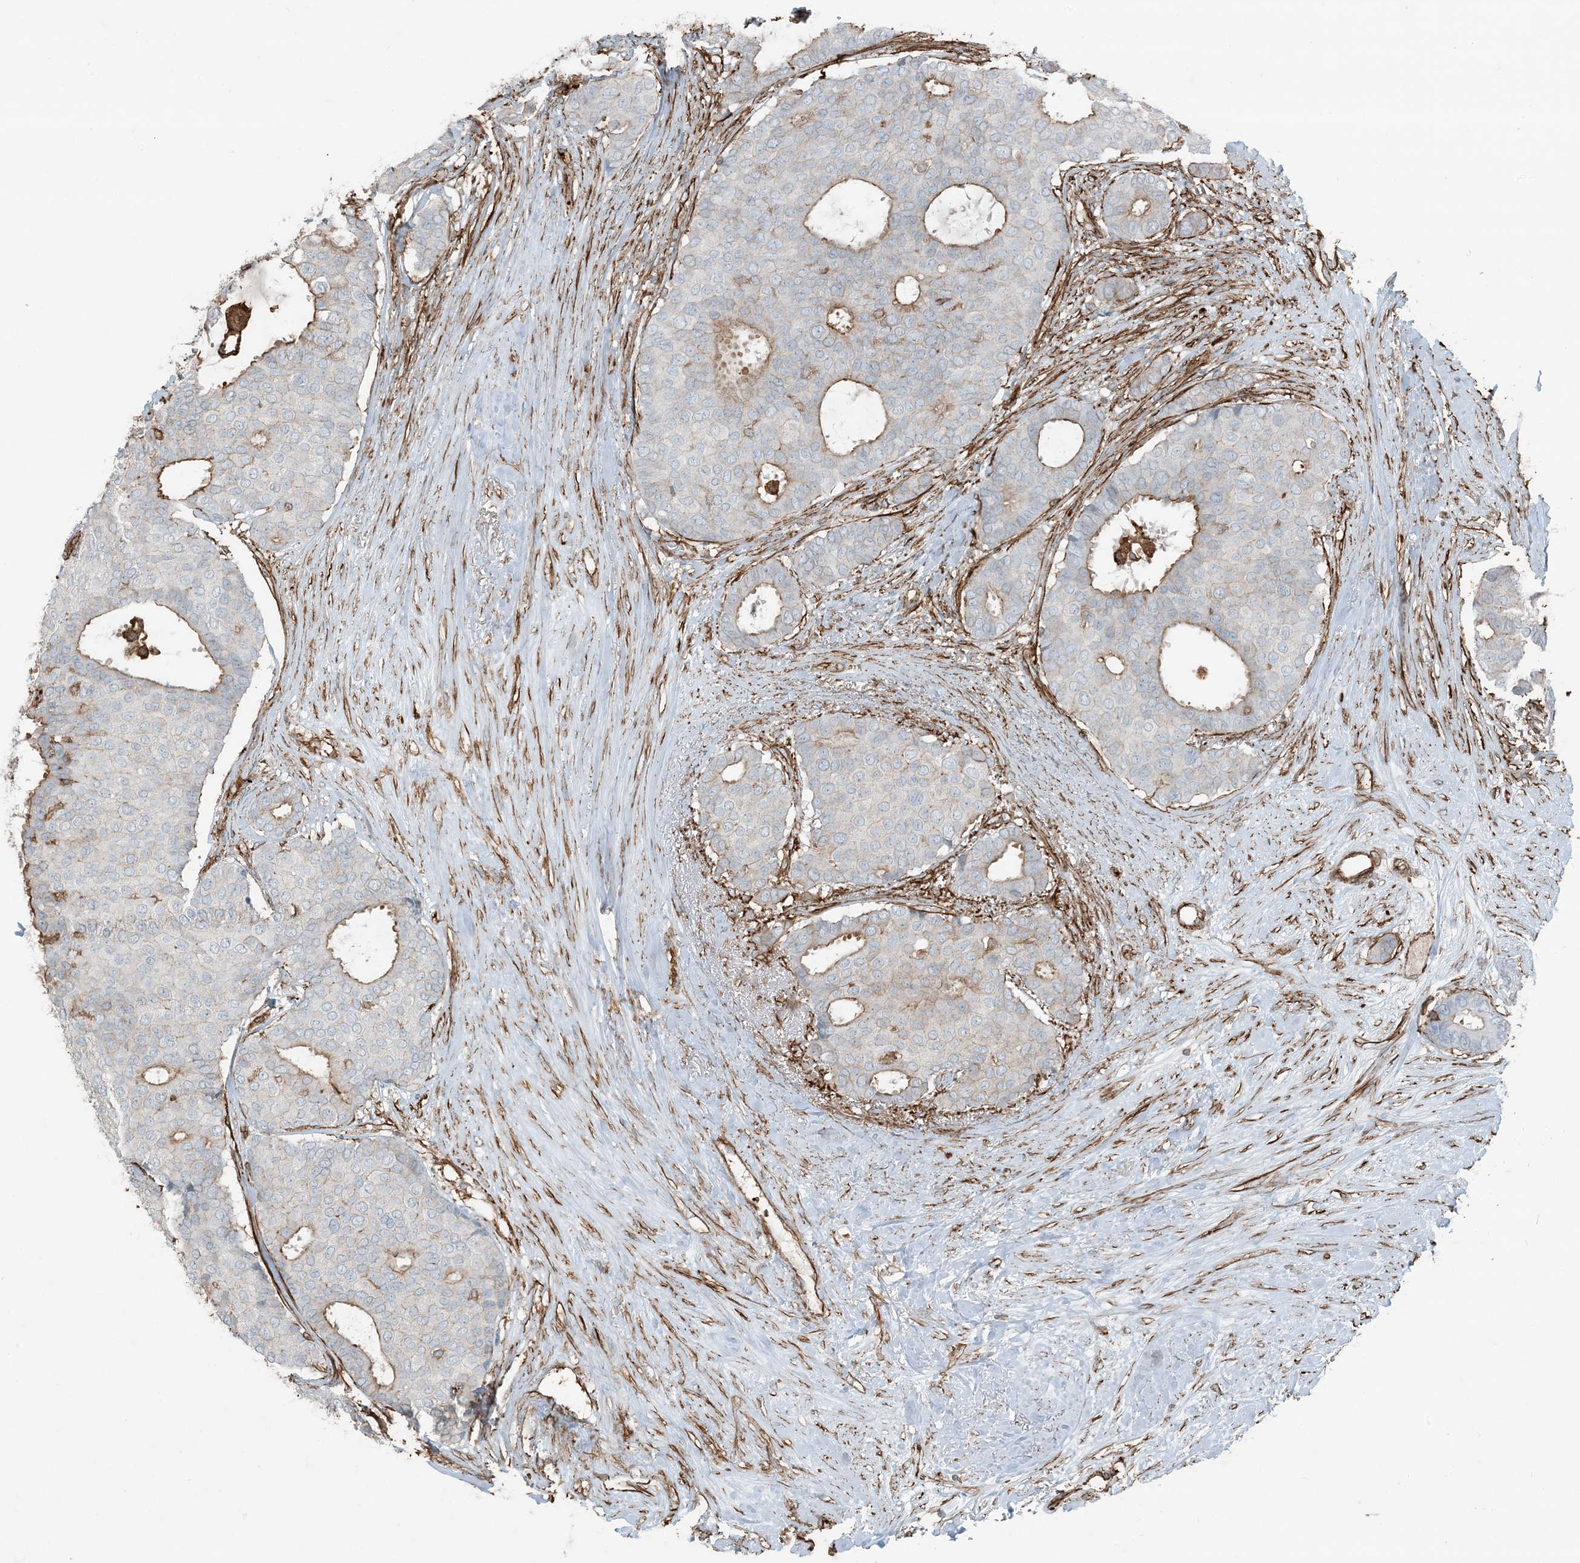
{"staining": {"intensity": "moderate", "quantity": "<25%", "location": "cytoplasmic/membranous"}, "tissue": "breast cancer", "cell_type": "Tumor cells", "image_type": "cancer", "snomed": [{"axis": "morphology", "description": "Duct carcinoma"}, {"axis": "topography", "description": "Breast"}], "caption": "Invasive ductal carcinoma (breast) was stained to show a protein in brown. There is low levels of moderate cytoplasmic/membranous staining in approximately <25% of tumor cells. Using DAB (3,3'-diaminobenzidine) (brown) and hematoxylin (blue) stains, captured at high magnification using brightfield microscopy.", "gene": "APOBEC3C", "patient": {"sex": "female", "age": 75}}